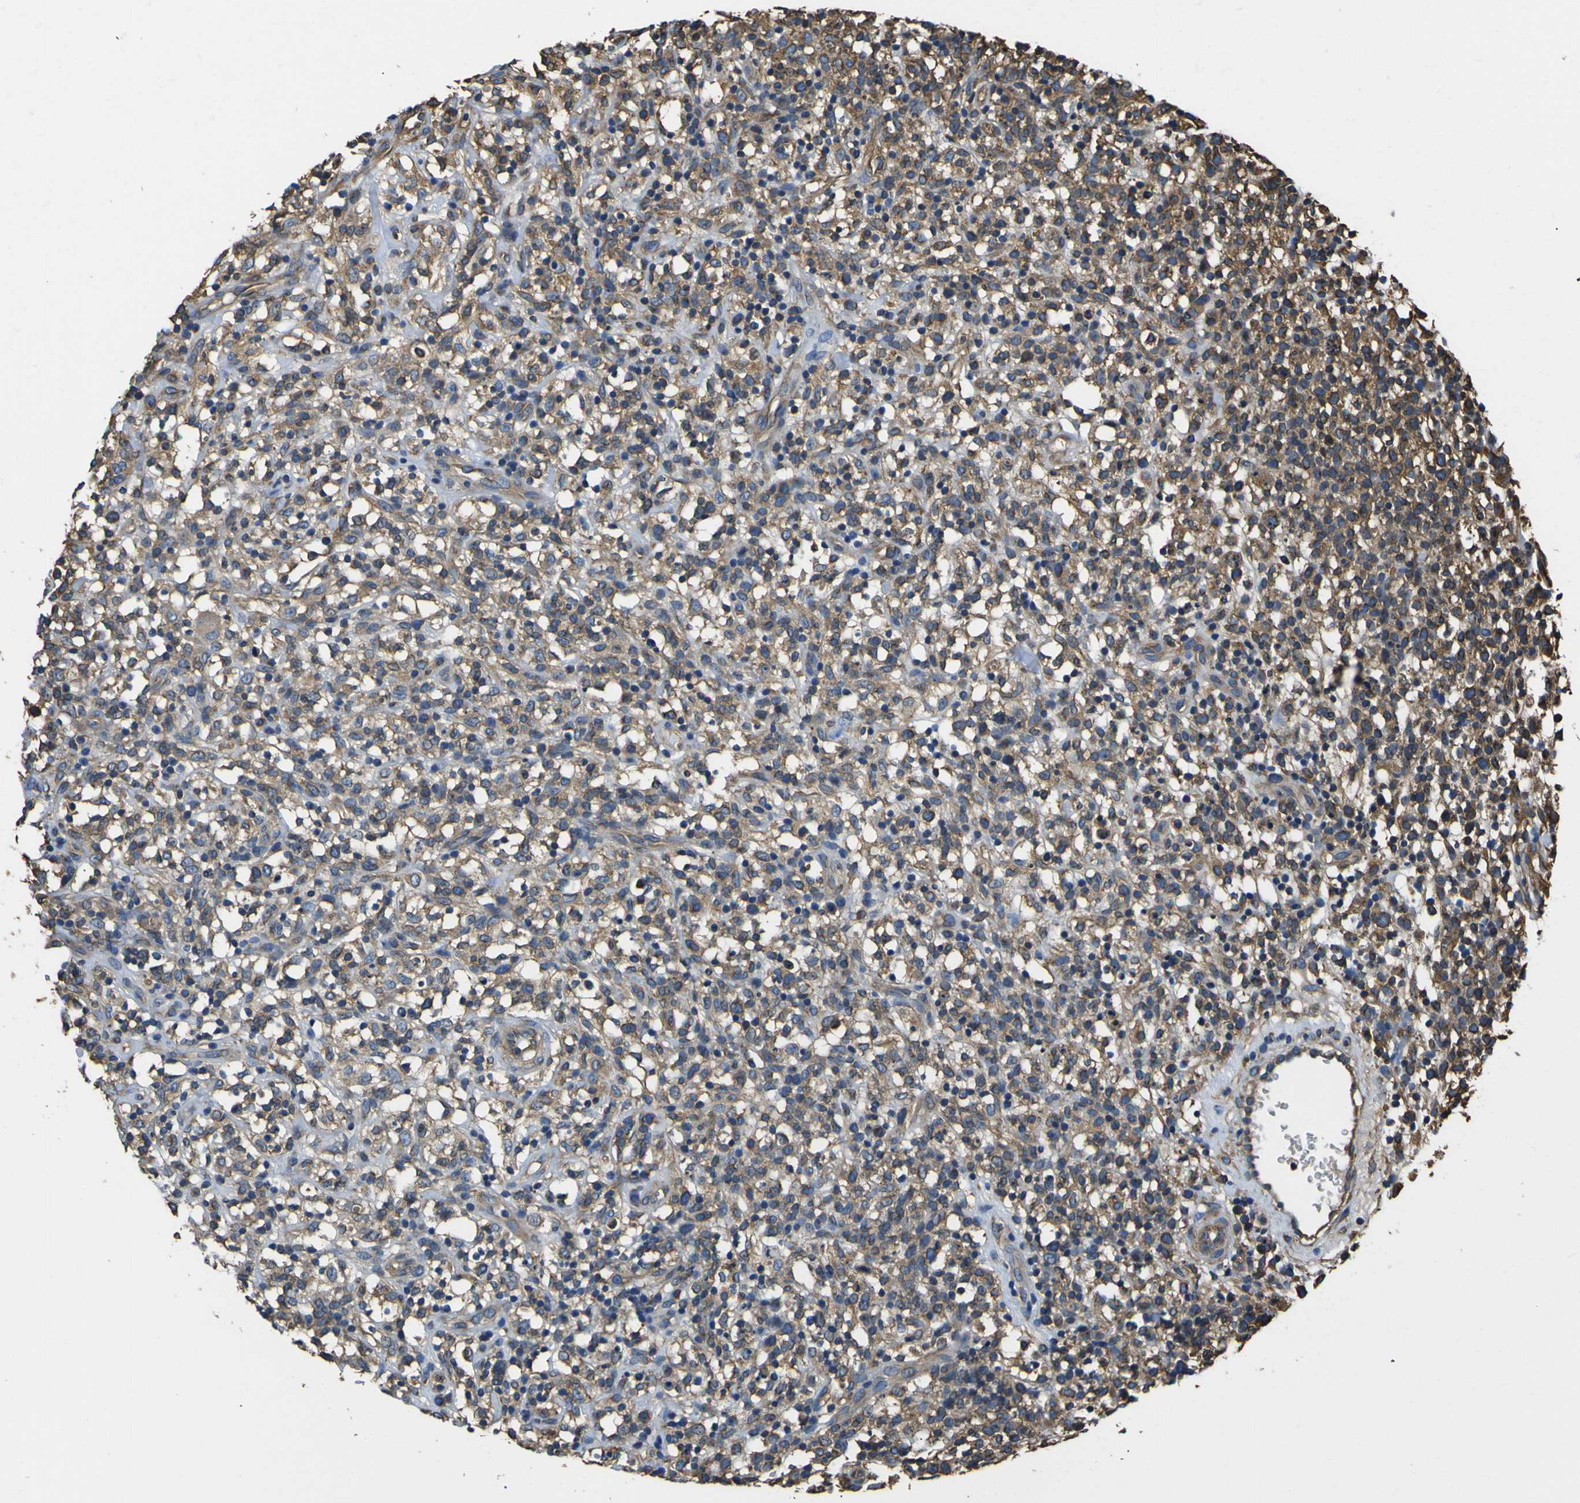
{"staining": {"intensity": "moderate", "quantity": ">75%", "location": "cytoplasmic/membranous"}, "tissue": "lymphoma", "cell_type": "Tumor cells", "image_type": "cancer", "snomed": [{"axis": "morphology", "description": "Malignant lymphoma, non-Hodgkin's type, High grade"}, {"axis": "topography", "description": "Lymph node"}], "caption": "IHC of lymphoma demonstrates medium levels of moderate cytoplasmic/membranous expression in approximately >75% of tumor cells.", "gene": "TUBB", "patient": {"sex": "female", "age": 73}}